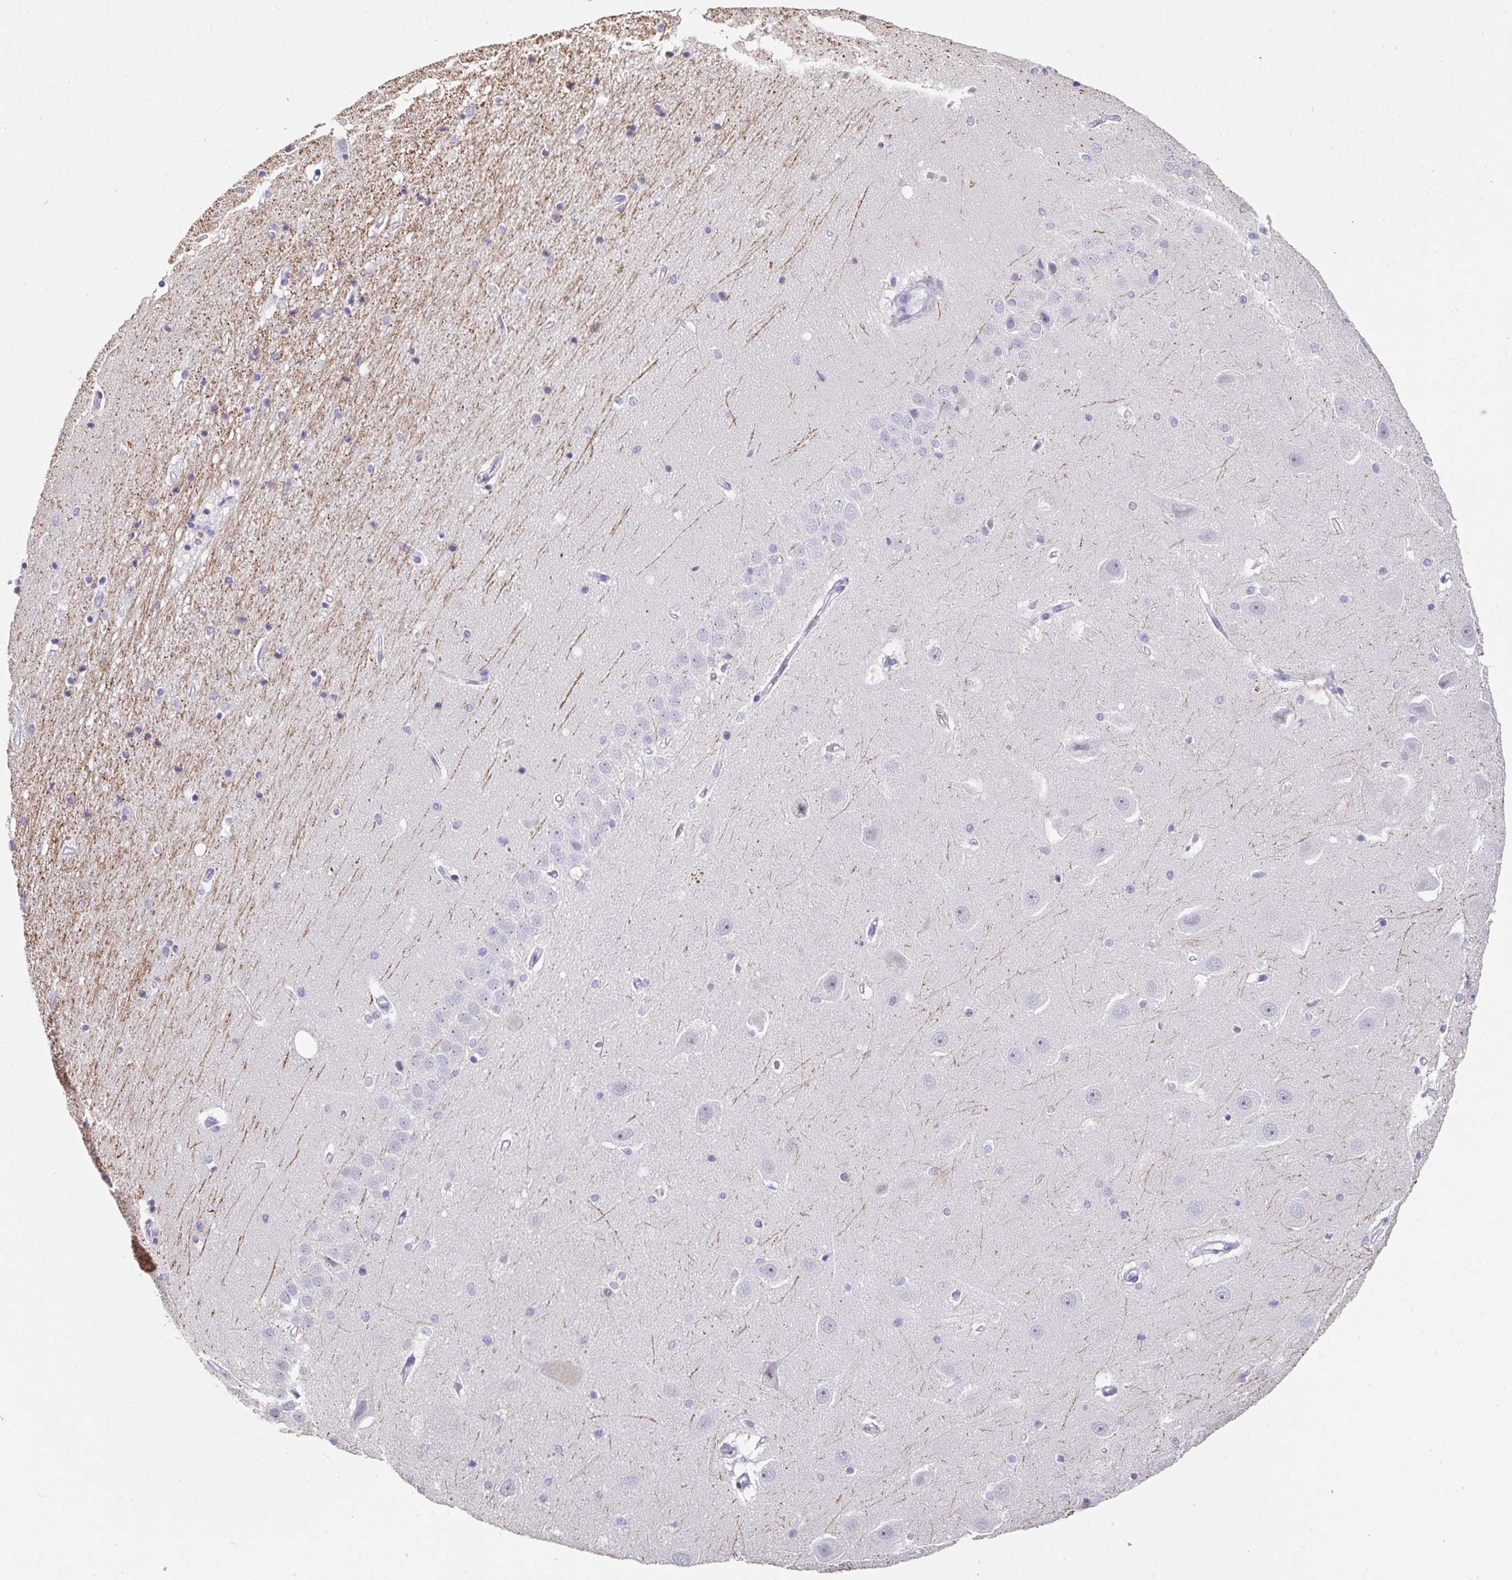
{"staining": {"intensity": "negative", "quantity": "none", "location": "none"}, "tissue": "hippocampus", "cell_type": "Glial cells", "image_type": "normal", "snomed": [{"axis": "morphology", "description": "Normal tissue, NOS"}, {"axis": "topography", "description": "Hippocampus"}], "caption": "The image exhibits no staining of glial cells in unremarkable hippocampus. Nuclei are stained in blue.", "gene": "ANLN", "patient": {"sex": "male", "age": 63}}